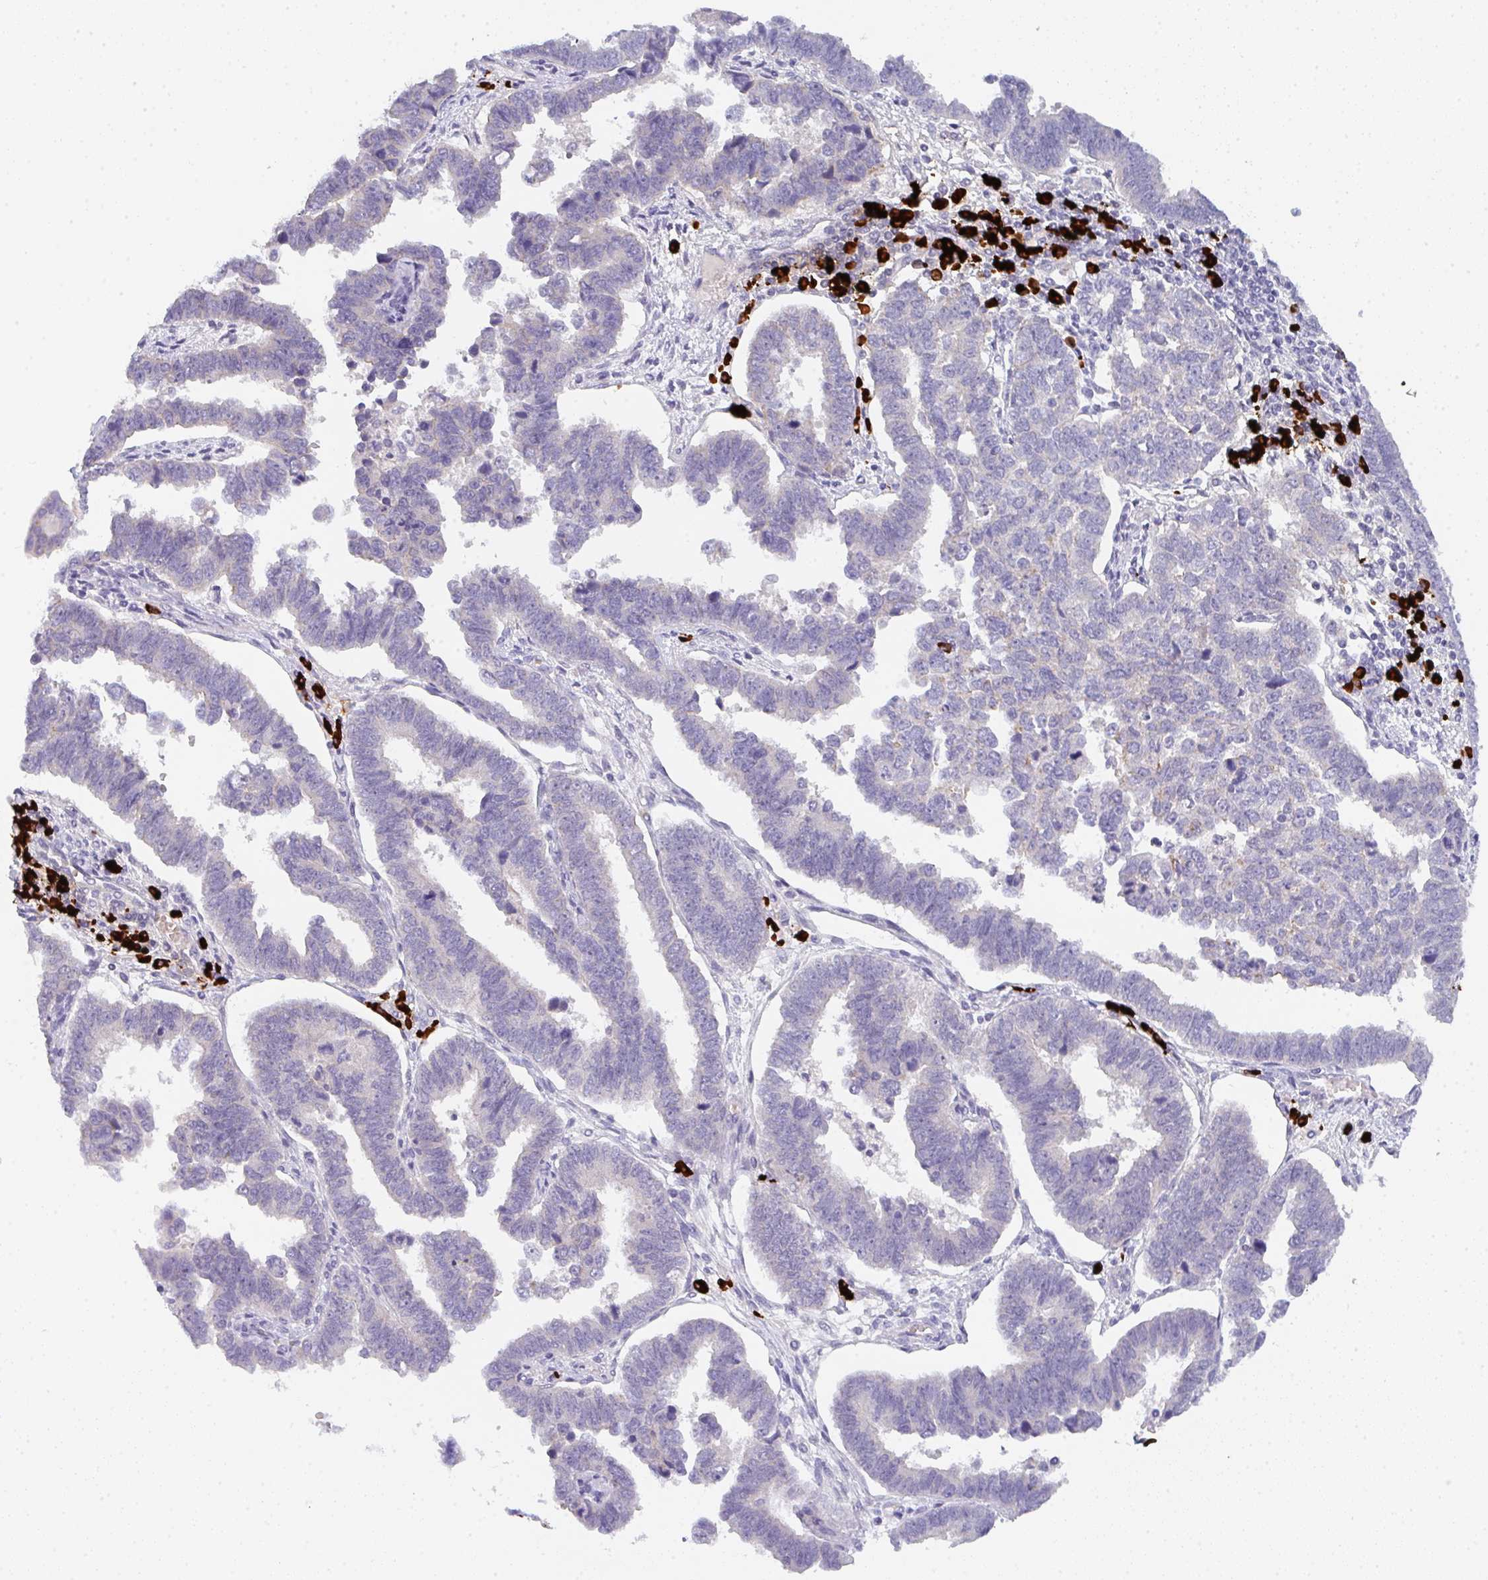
{"staining": {"intensity": "negative", "quantity": "none", "location": "none"}, "tissue": "endometrial cancer", "cell_type": "Tumor cells", "image_type": "cancer", "snomed": [{"axis": "morphology", "description": "Adenocarcinoma, NOS"}, {"axis": "topography", "description": "Endometrium"}], "caption": "Tumor cells show no significant positivity in endometrial cancer.", "gene": "CACNA1S", "patient": {"sex": "female", "age": 75}}